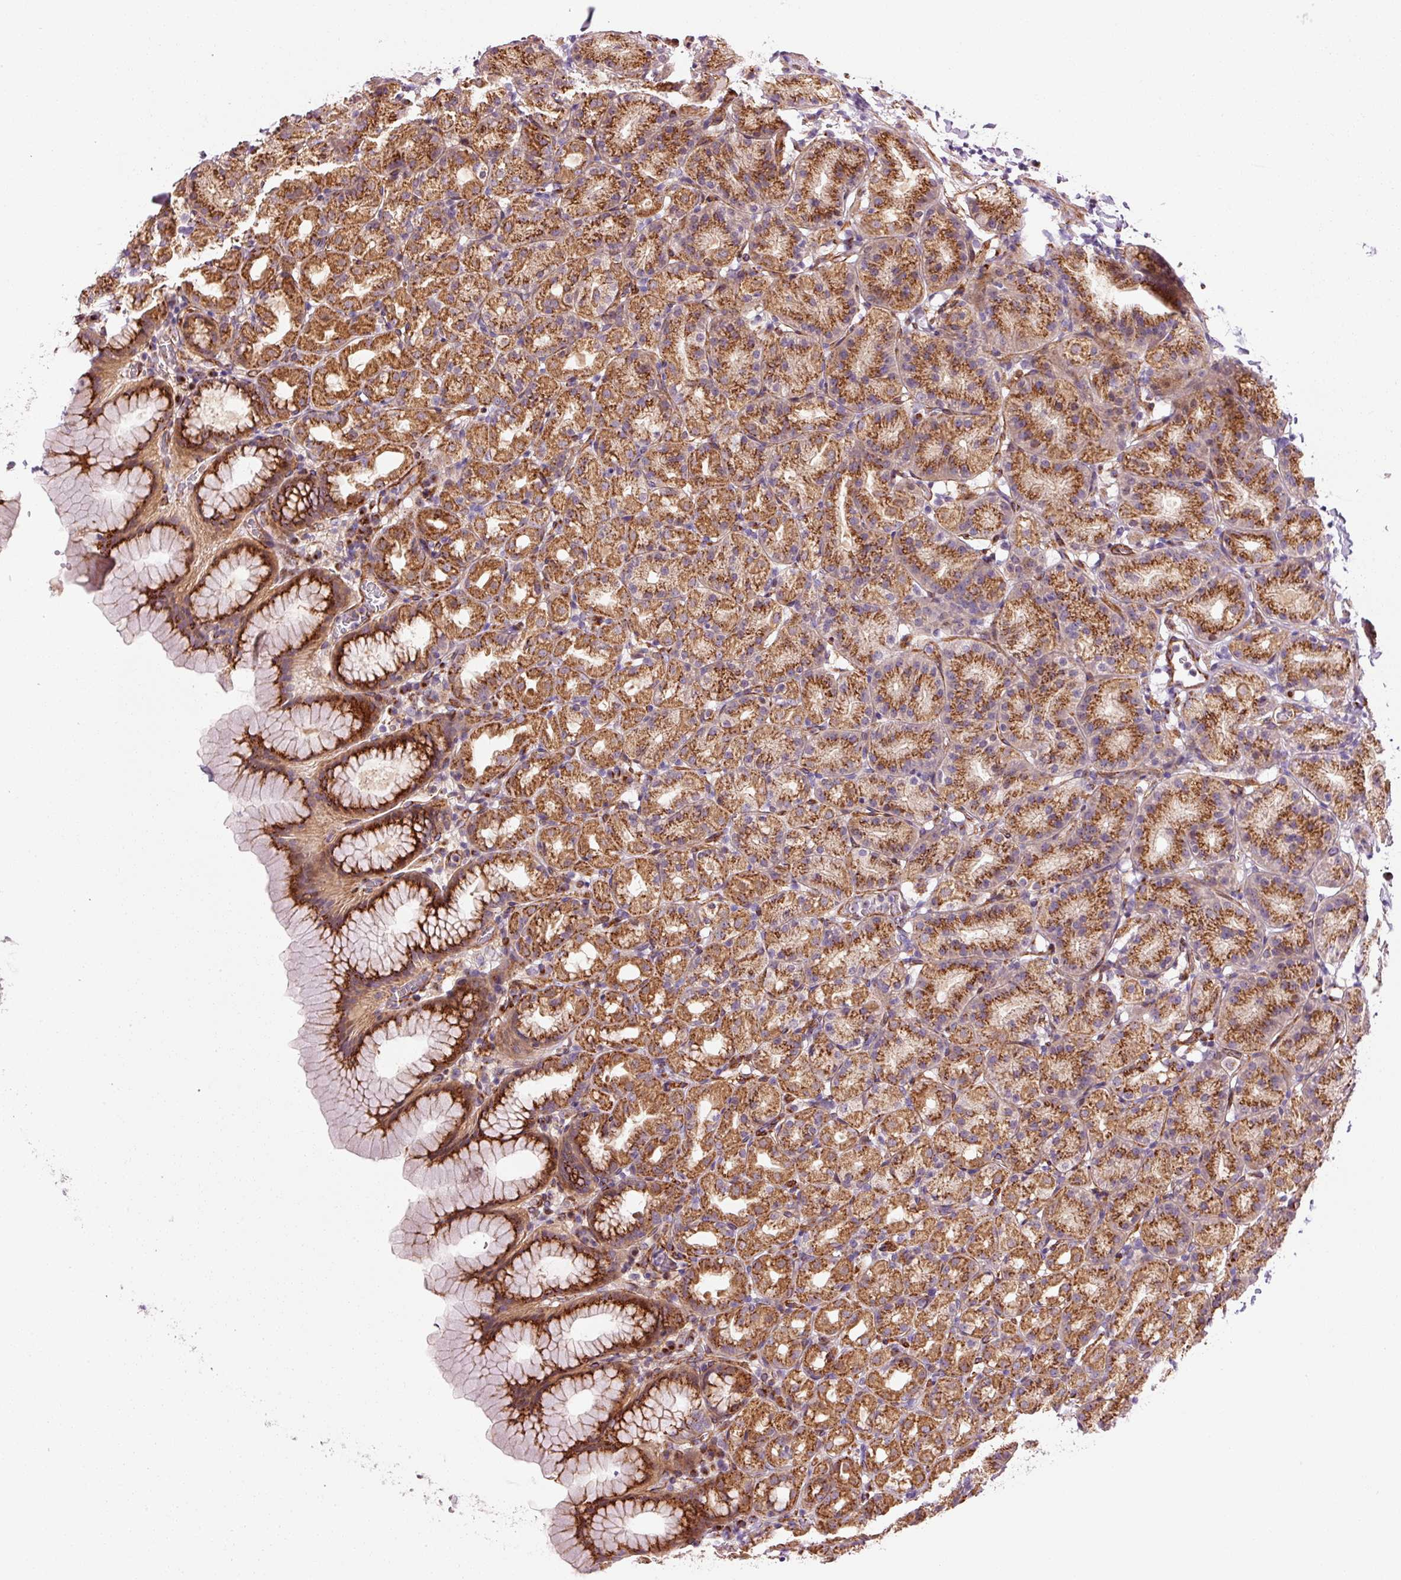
{"staining": {"intensity": "strong", "quantity": ">75%", "location": "cytoplasmic/membranous"}, "tissue": "stomach", "cell_type": "Glandular cells", "image_type": "normal", "snomed": [{"axis": "morphology", "description": "Normal tissue, NOS"}, {"axis": "topography", "description": "Stomach, upper"}], "caption": "Immunohistochemical staining of benign stomach displays high levels of strong cytoplasmic/membranous expression in approximately >75% of glandular cells.", "gene": "LIMK2", "patient": {"sex": "female", "age": 81}}